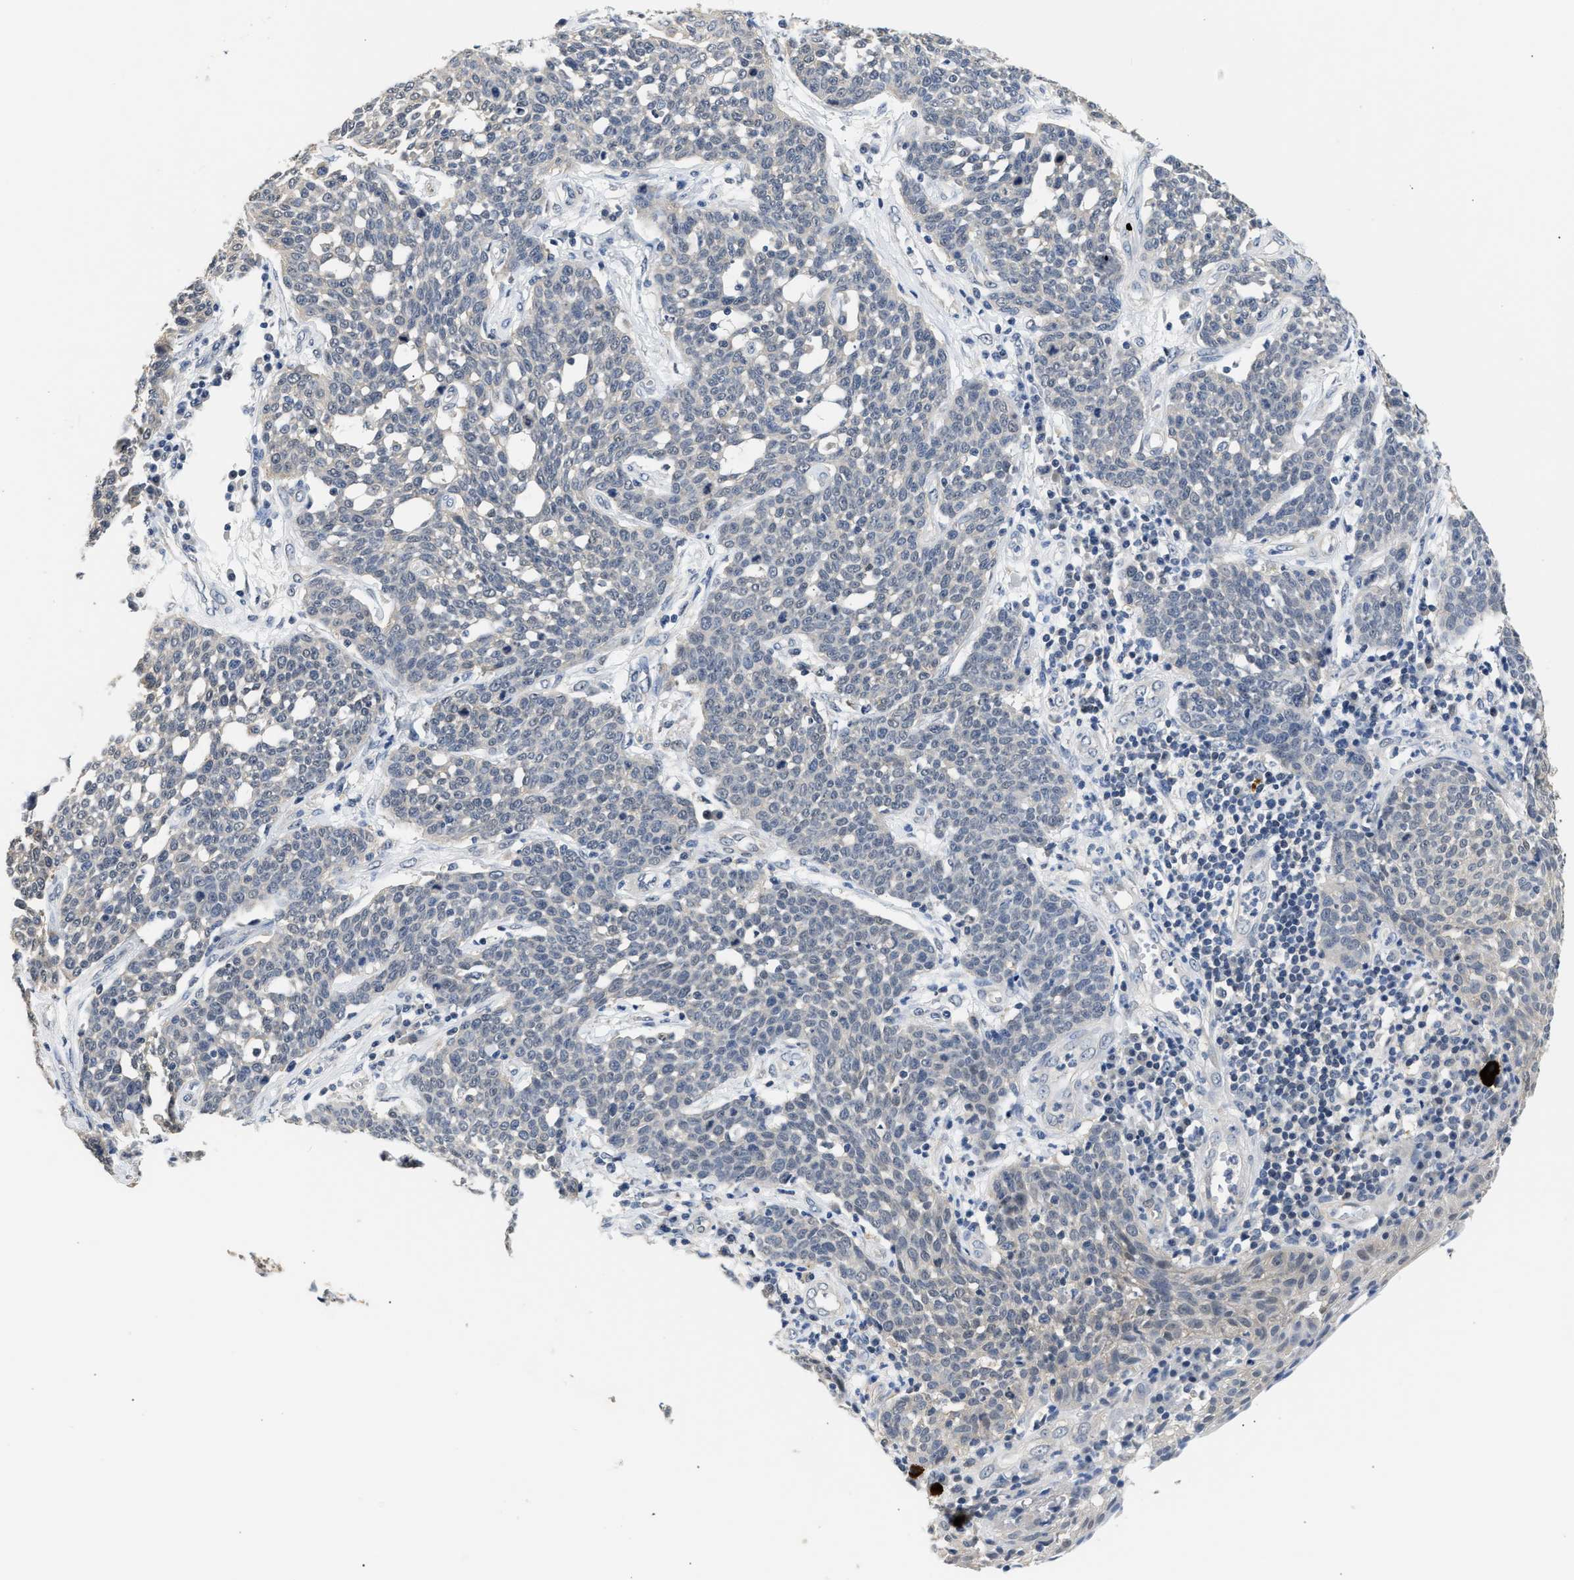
{"staining": {"intensity": "negative", "quantity": "none", "location": "none"}, "tissue": "cervical cancer", "cell_type": "Tumor cells", "image_type": "cancer", "snomed": [{"axis": "morphology", "description": "Squamous cell carcinoma, NOS"}, {"axis": "topography", "description": "Cervix"}], "caption": "This is an immunohistochemistry (IHC) histopathology image of squamous cell carcinoma (cervical). There is no staining in tumor cells.", "gene": "PPM1L", "patient": {"sex": "female", "age": 34}}